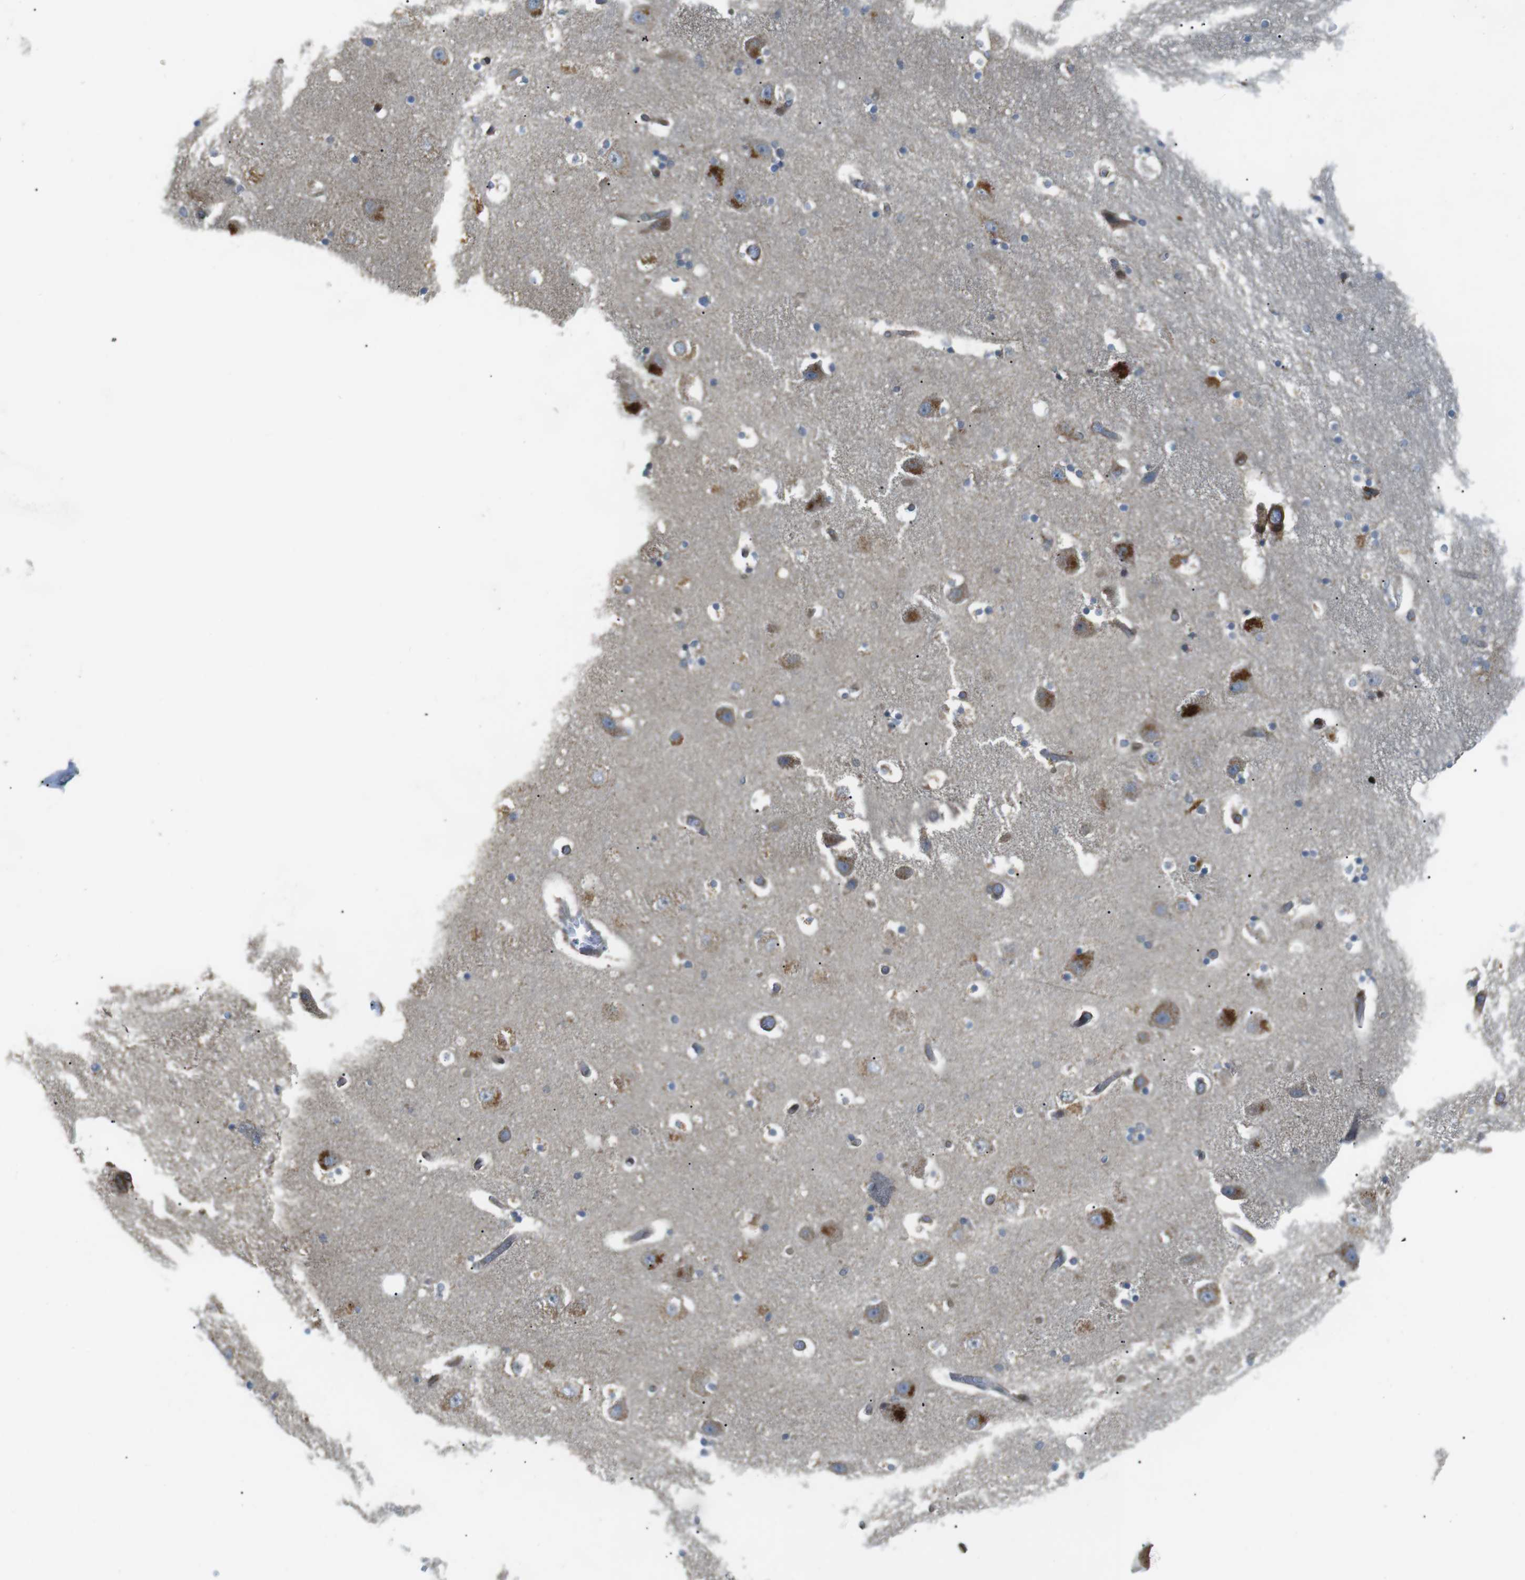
{"staining": {"intensity": "moderate", "quantity": "<25%", "location": "cytoplasmic/membranous"}, "tissue": "hippocampus", "cell_type": "Glial cells", "image_type": "normal", "snomed": [{"axis": "morphology", "description": "Normal tissue, NOS"}, {"axis": "topography", "description": "Hippocampus"}], "caption": "Hippocampus stained for a protein shows moderate cytoplasmic/membranous positivity in glial cells. Using DAB (3,3'-diaminobenzidine) (brown) and hematoxylin (blue) stains, captured at high magnification using brightfield microscopy.", "gene": "KANK2", "patient": {"sex": "male", "age": 45}}